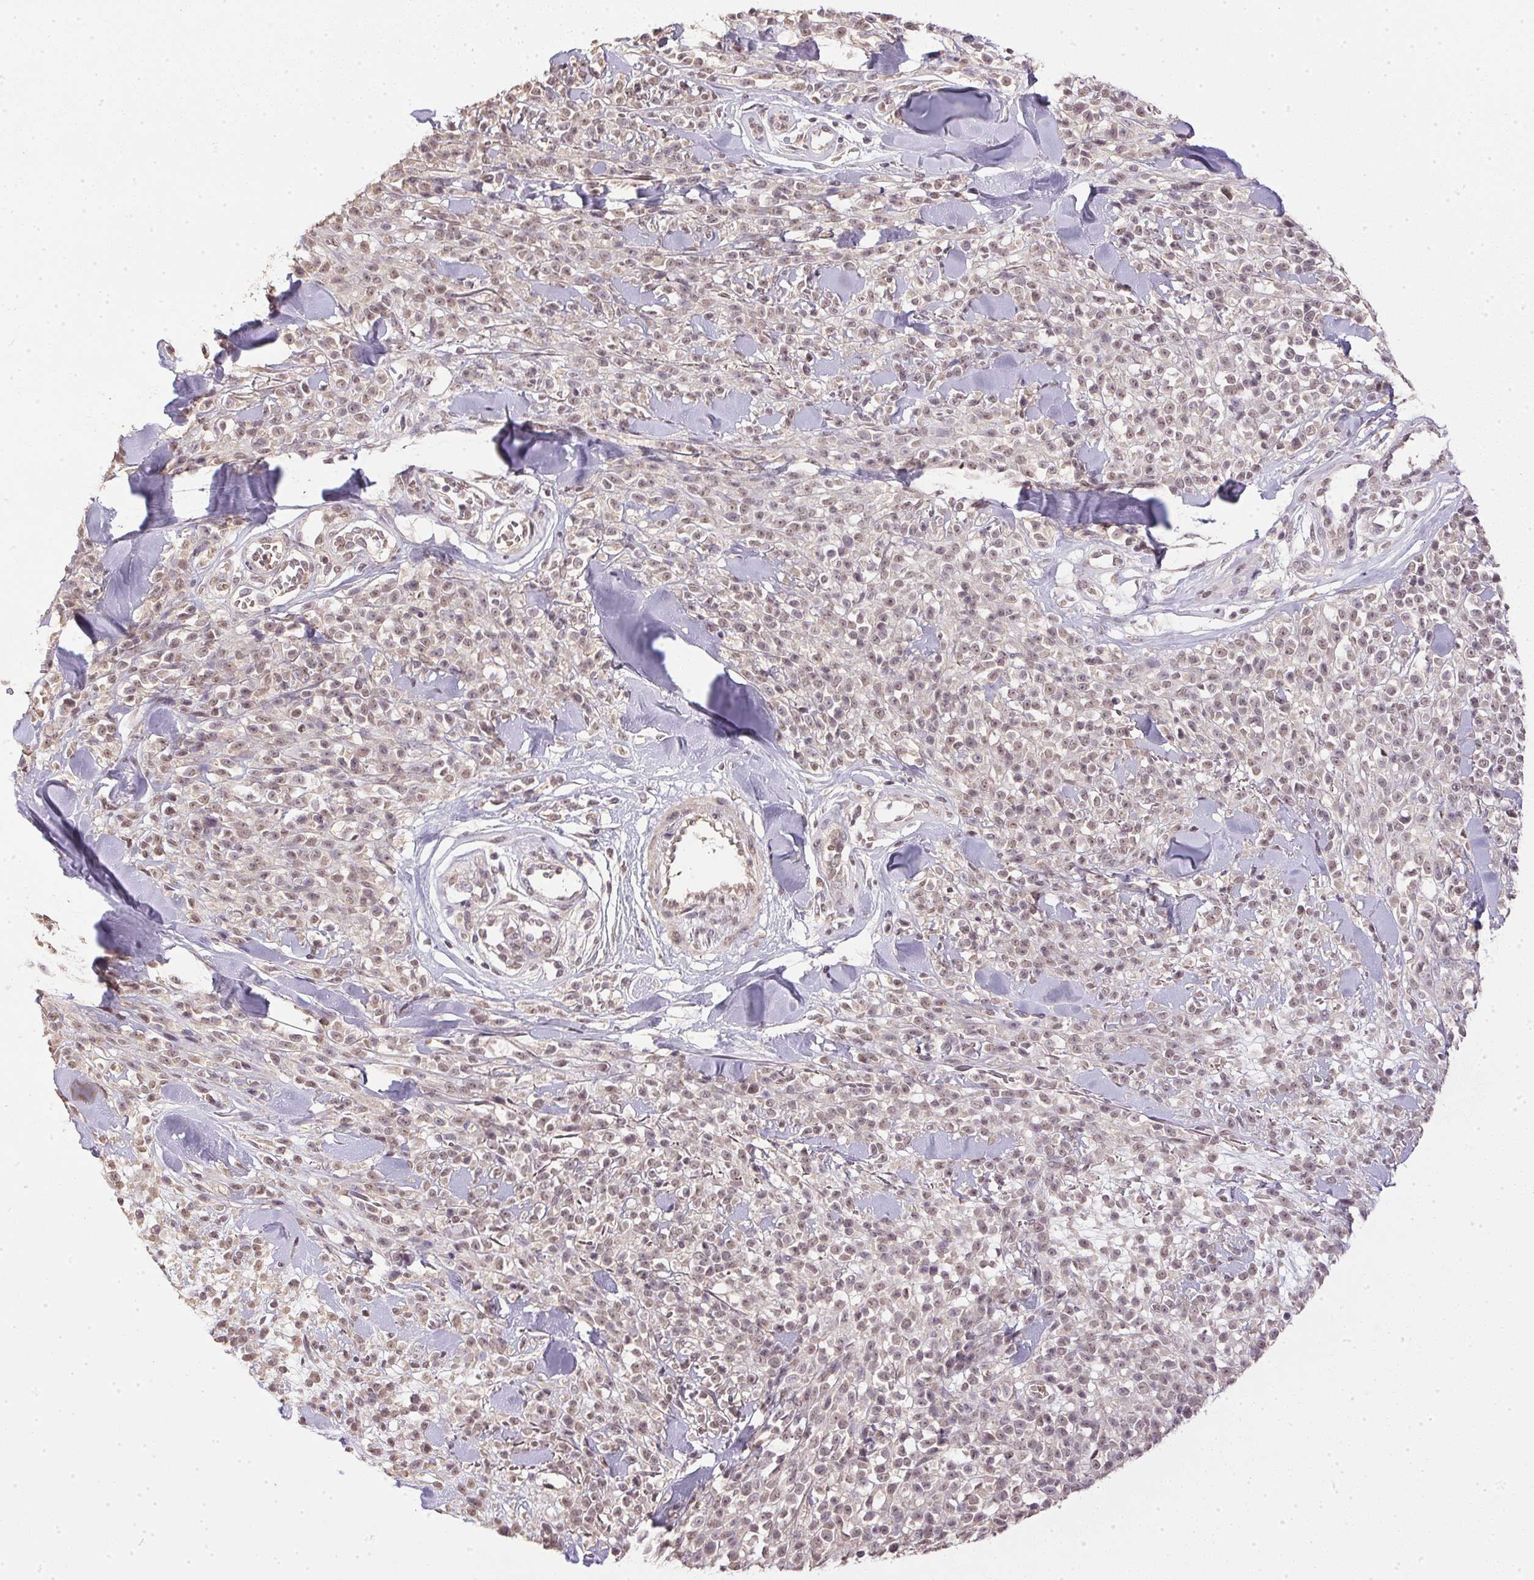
{"staining": {"intensity": "weak", "quantity": "25%-75%", "location": "nuclear"}, "tissue": "melanoma", "cell_type": "Tumor cells", "image_type": "cancer", "snomed": [{"axis": "morphology", "description": "Malignant melanoma, NOS"}, {"axis": "topography", "description": "Skin"}, {"axis": "topography", "description": "Skin of trunk"}], "caption": "A low amount of weak nuclear positivity is identified in approximately 25%-75% of tumor cells in malignant melanoma tissue. Using DAB (brown) and hematoxylin (blue) stains, captured at high magnification using brightfield microscopy.", "gene": "PPP4R4", "patient": {"sex": "male", "age": 74}}